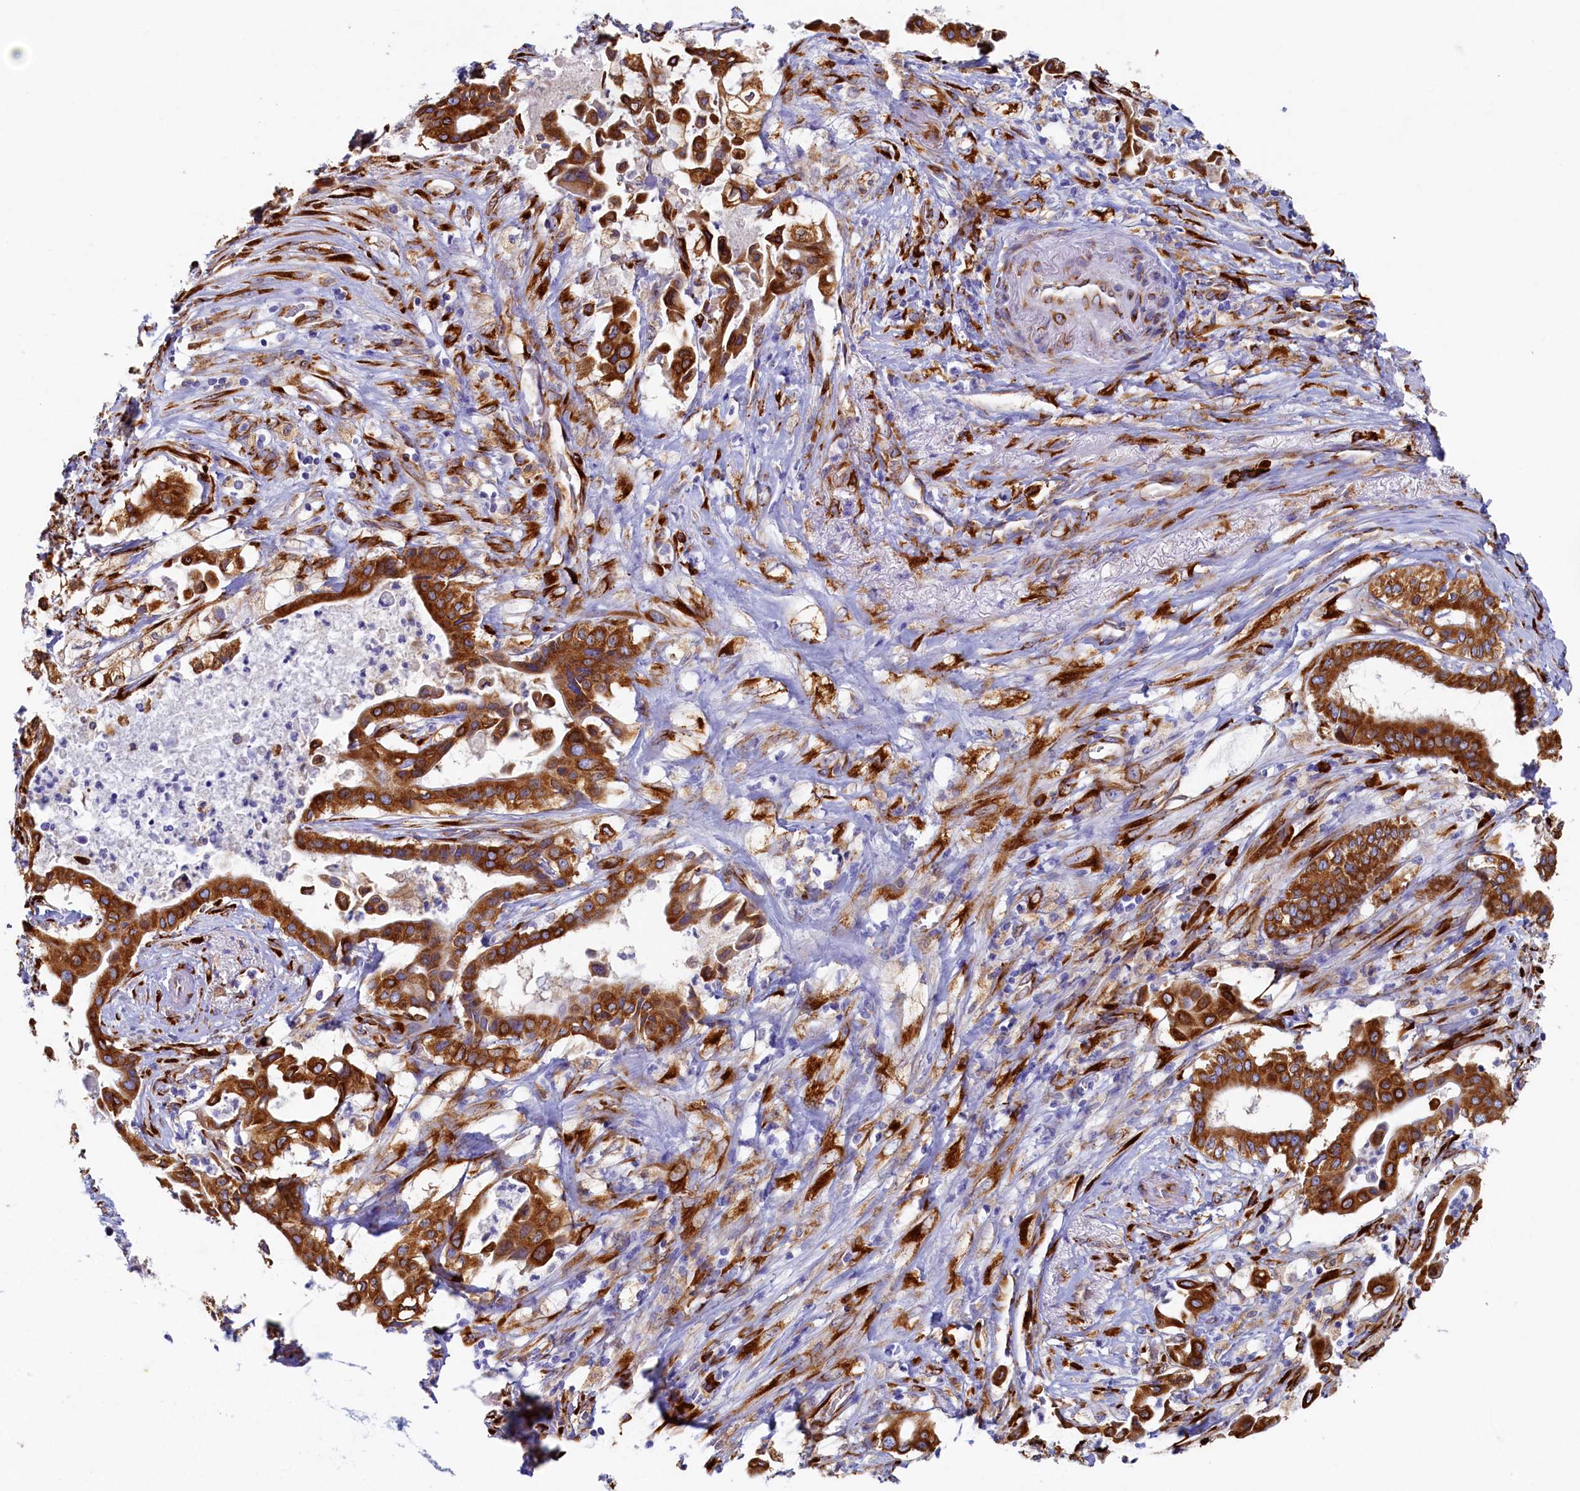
{"staining": {"intensity": "strong", "quantity": ">75%", "location": "cytoplasmic/membranous"}, "tissue": "pancreatic cancer", "cell_type": "Tumor cells", "image_type": "cancer", "snomed": [{"axis": "morphology", "description": "Adenocarcinoma, NOS"}, {"axis": "topography", "description": "Pancreas"}], "caption": "A micrograph of pancreatic cancer (adenocarcinoma) stained for a protein reveals strong cytoplasmic/membranous brown staining in tumor cells.", "gene": "TMEM18", "patient": {"sex": "female", "age": 77}}